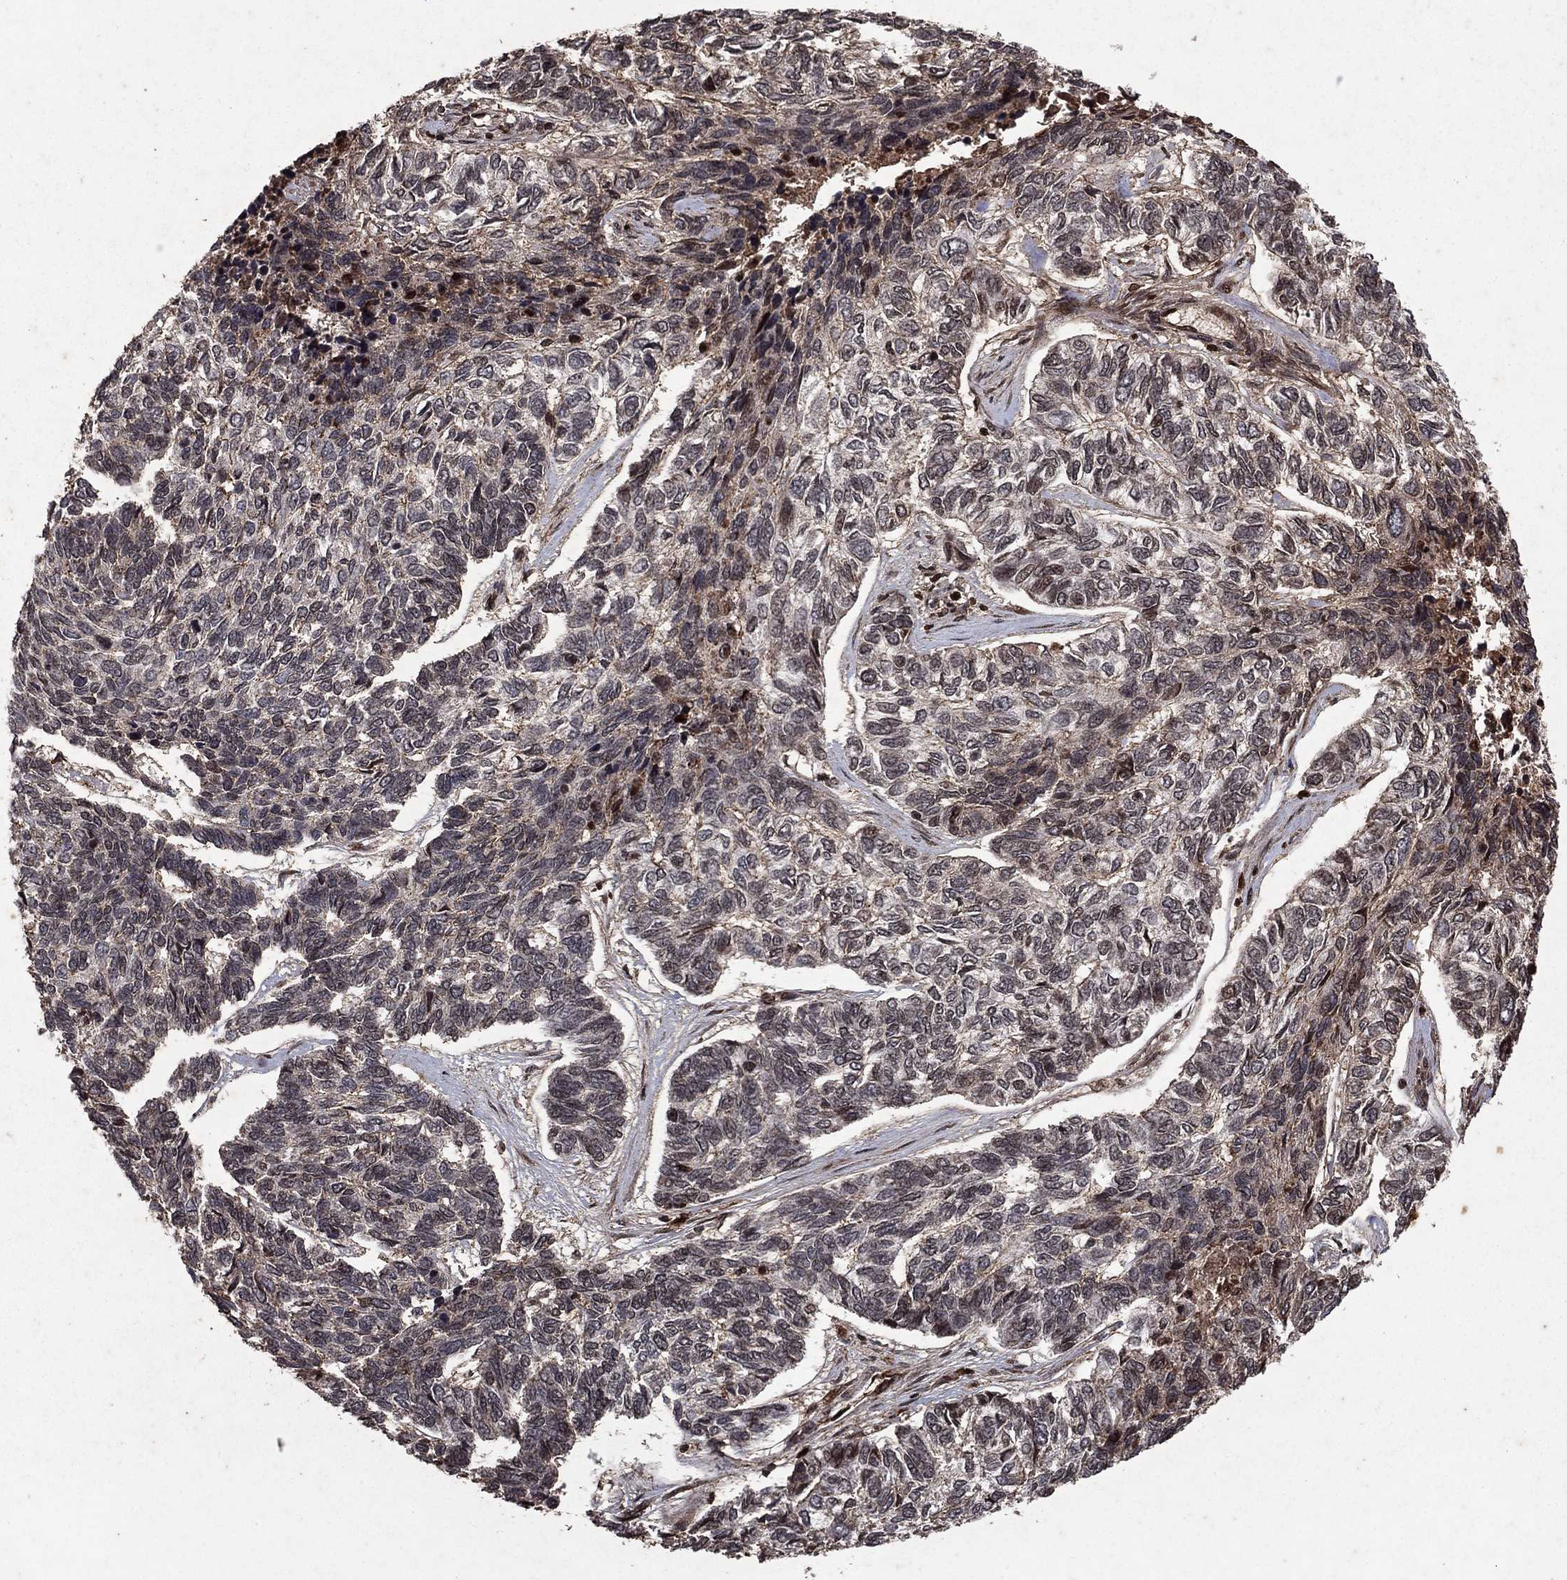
{"staining": {"intensity": "weak", "quantity": "<25%", "location": "cytoplasmic/membranous,nuclear"}, "tissue": "skin cancer", "cell_type": "Tumor cells", "image_type": "cancer", "snomed": [{"axis": "morphology", "description": "Basal cell carcinoma"}, {"axis": "topography", "description": "Skin"}], "caption": "This is a micrograph of IHC staining of basal cell carcinoma (skin), which shows no expression in tumor cells. (DAB (3,3'-diaminobenzidine) IHC, high magnification).", "gene": "CD24", "patient": {"sex": "female", "age": 65}}